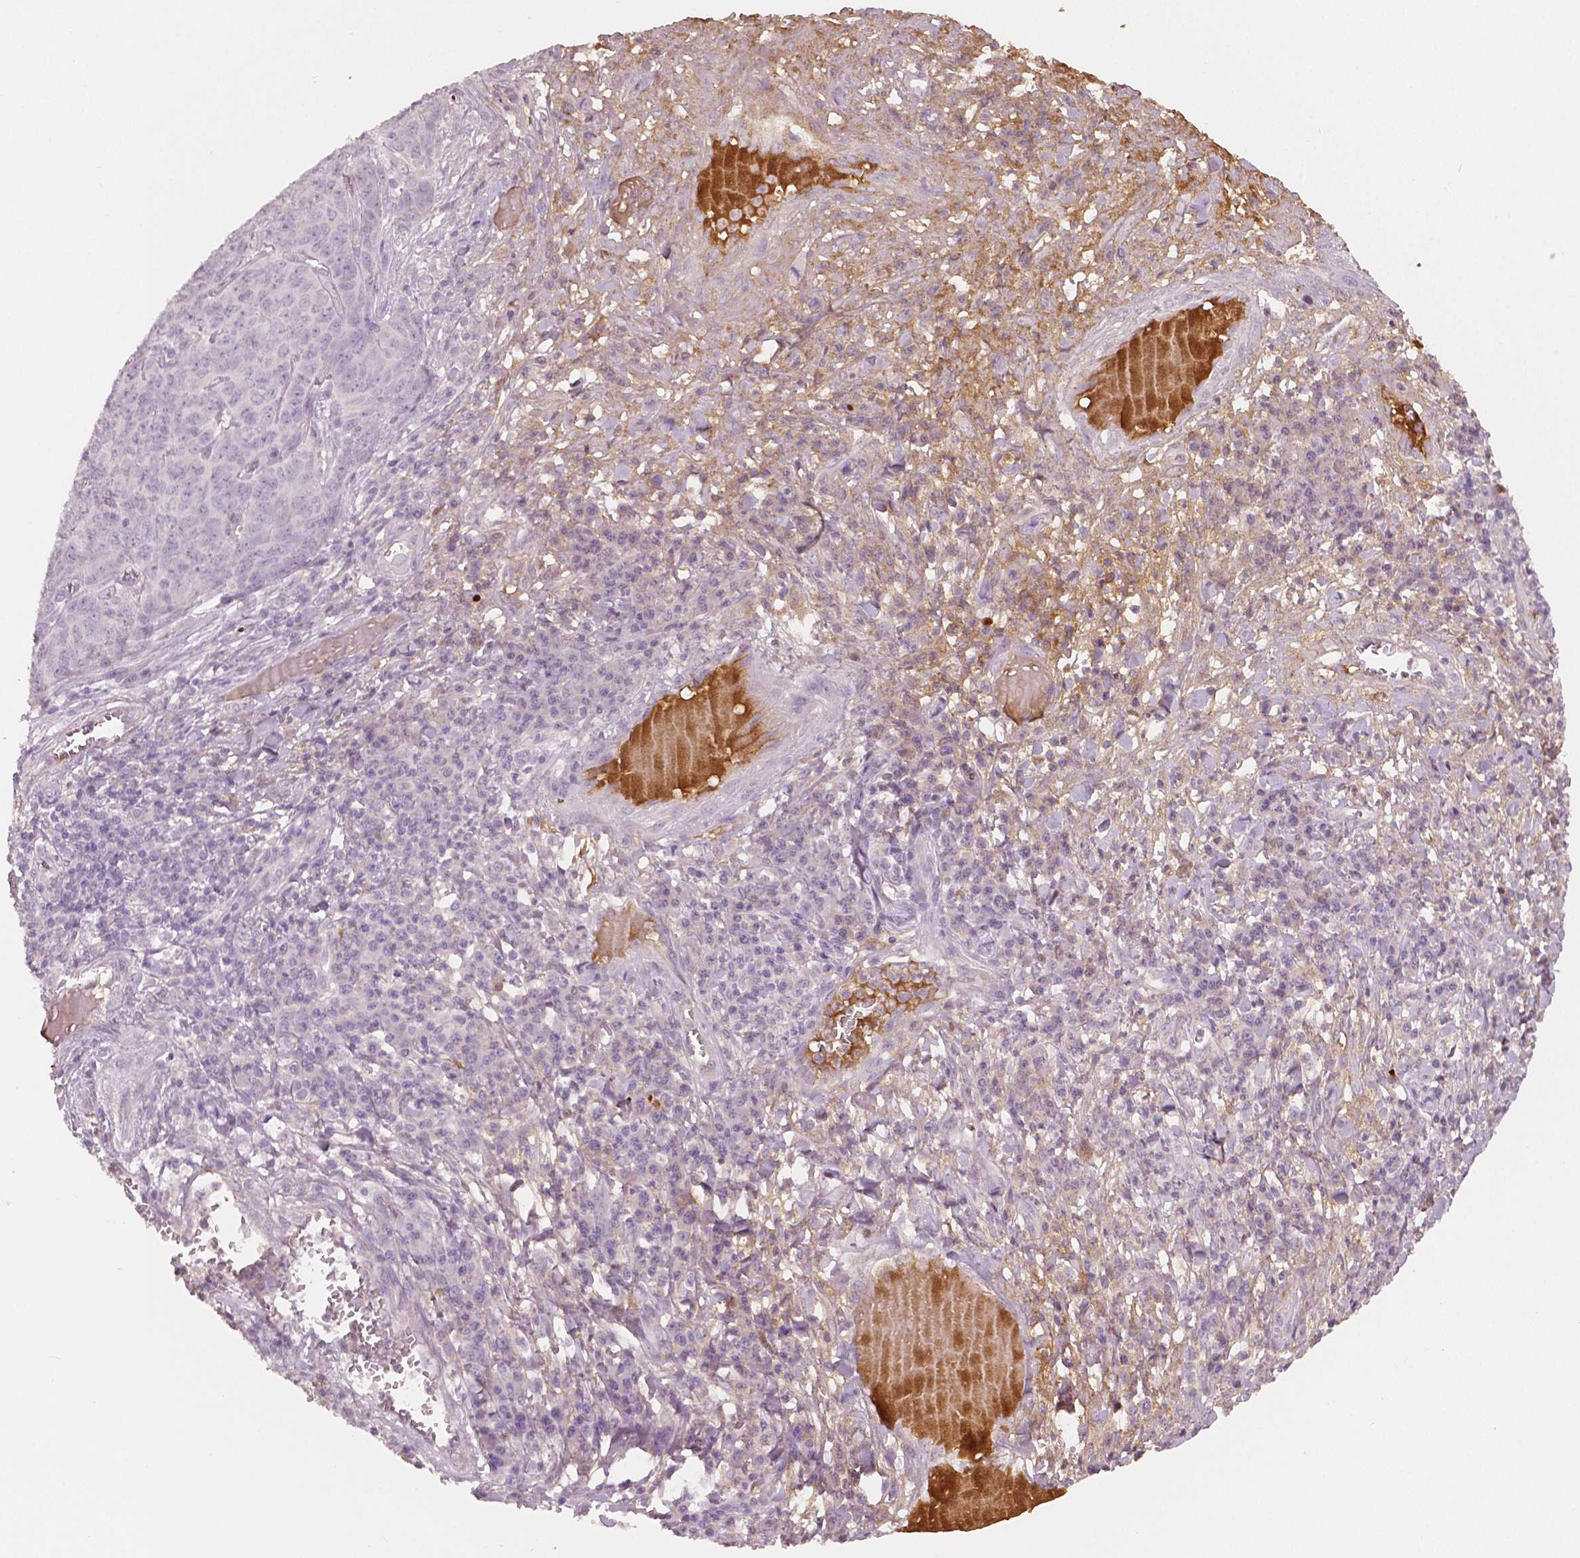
{"staining": {"intensity": "negative", "quantity": "none", "location": "none"}, "tissue": "skin cancer", "cell_type": "Tumor cells", "image_type": "cancer", "snomed": [{"axis": "morphology", "description": "Squamous cell carcinoma, NOS"}, {"axis": "topography", "description": "Skin"}, {"axis": "topography", "description": "Anal"}], "caption": "This is an immunohistochemistry micrograph of human squamous cell carcinoma (skin). There is no staining in tumor cells.", "gene": "APOA4", "patient": {"sex": "female", "age": 51}}